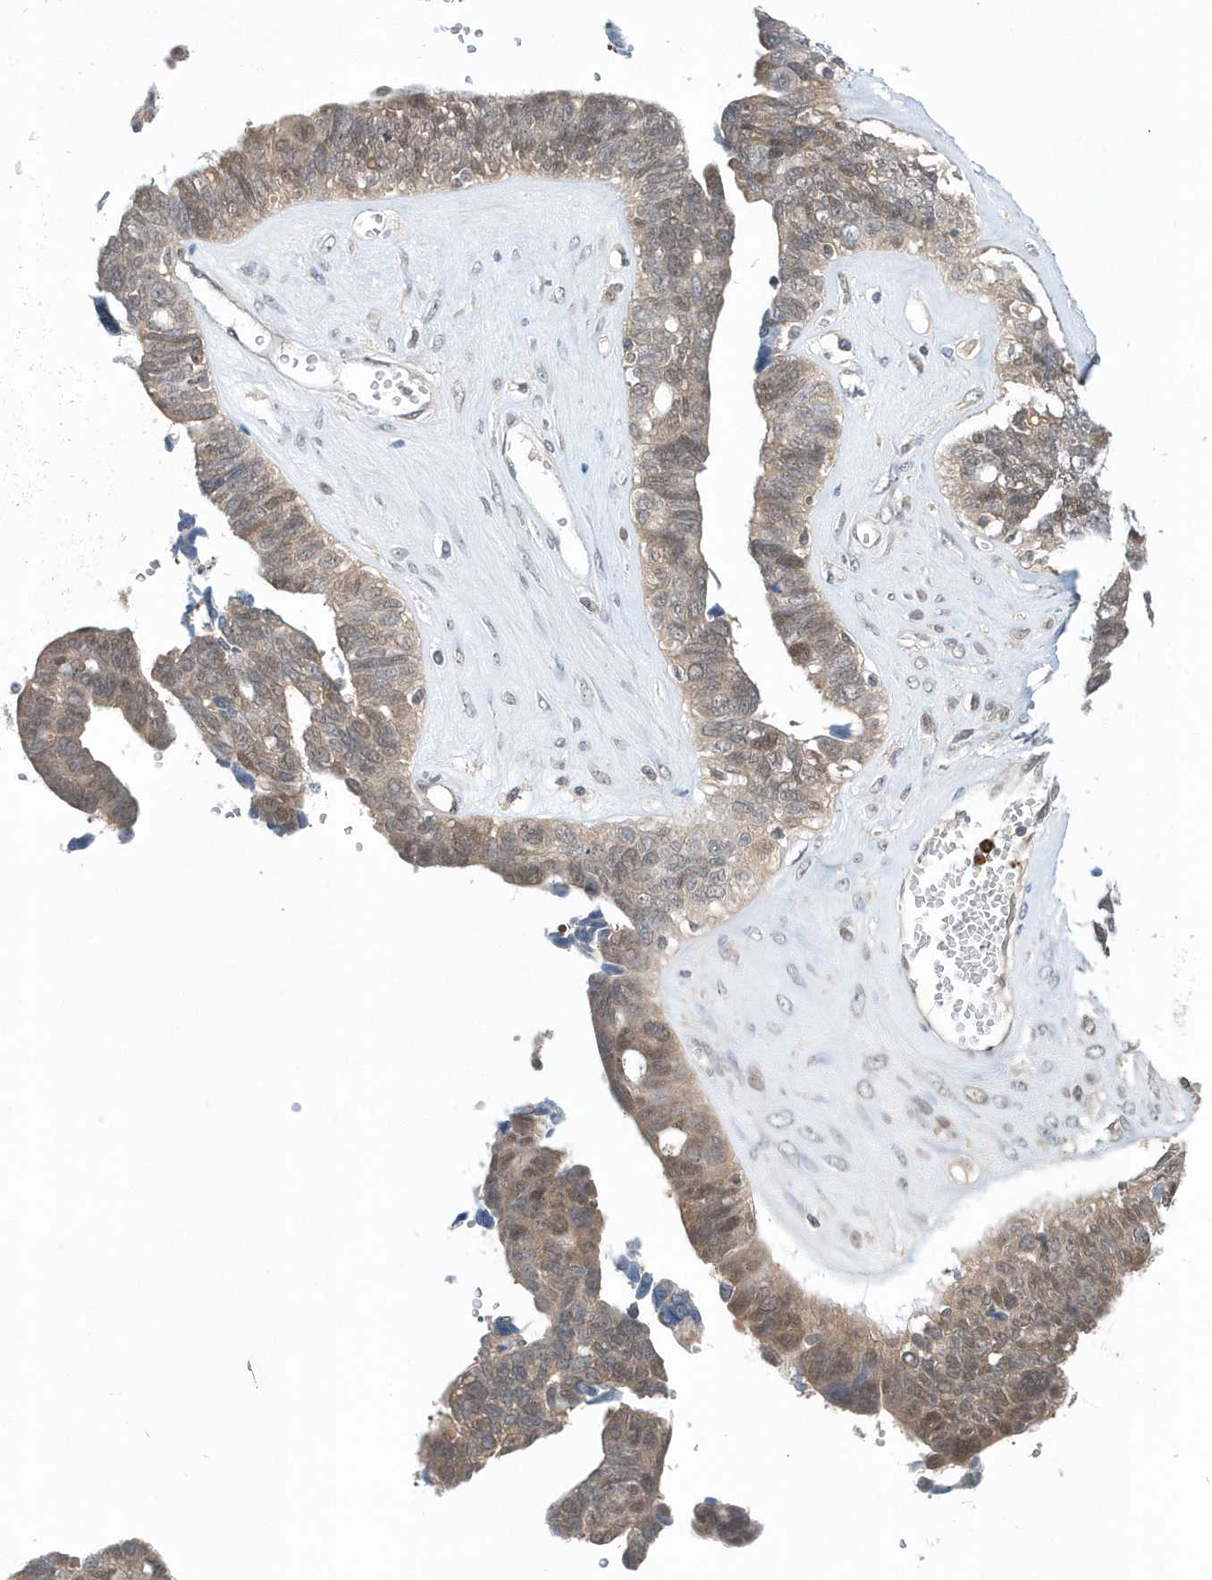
{"staining": {"intensity": "moderate", "quantity": "25%-75%", "location": "cytoplasmic/membranous,nuclear"}, "tissue": "ovarian cancer", "cell_type": "Tumor cells", "image_type": "cancer", "snomed": [{"axis": "morphology", "description": "Cystadenocarcinoma, serous, NOS"}, {"axis": "topography", "description": "Ovary"}], "caption": "Immunohistochemical staining of ovarian cancer shows medium levels of moderate cytoplasmic/membranous and nuclear protein positivity in approximately 25%-75% of tumor cells. The protein is shown in brown color, while the nuclei are stained blue.", "gene": "RNF7", "patient": {"sex": "female", "age": 79}}